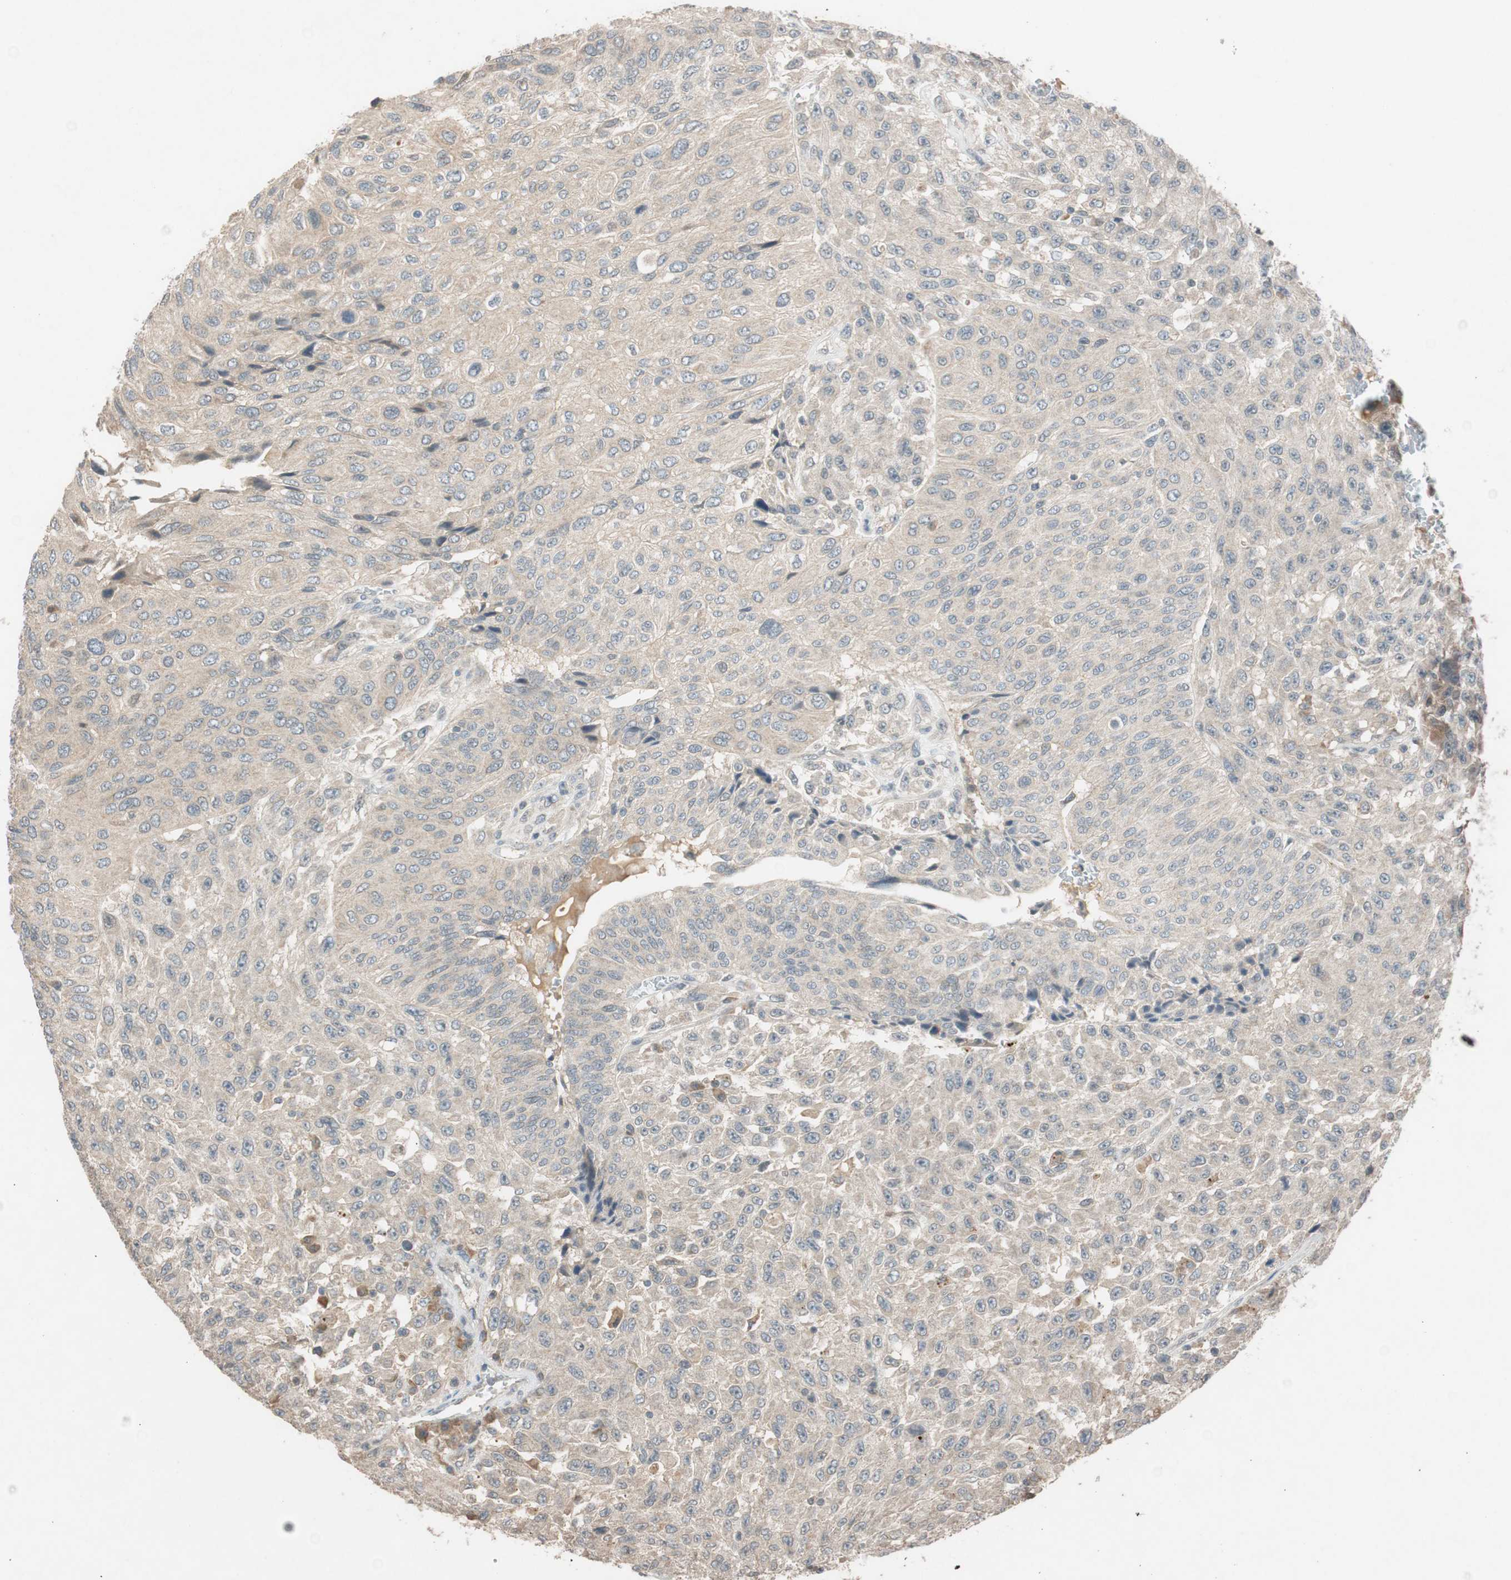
{"staining": {"intensity": "weak", "quantity": ">75%", "location": "cytoplasmic/membranous"}, "tissue": "urothelial cancer", "cell_type": "Tumor cells", "image_type": "cancer", "snomed": [{"axis": "morphology", "description": "Urothelial carcinoma, High grade"}, {"axis": "topography", "description": "Urinary bladder"}], "caption": "Human urothelial cancer stained with a brown dye exhibits weak cytoplasmic/membranous positive positivity in approximately >75% of tumor cells.", "gene": "GLB1", "patient": {"sex": "male", "age": 66}}